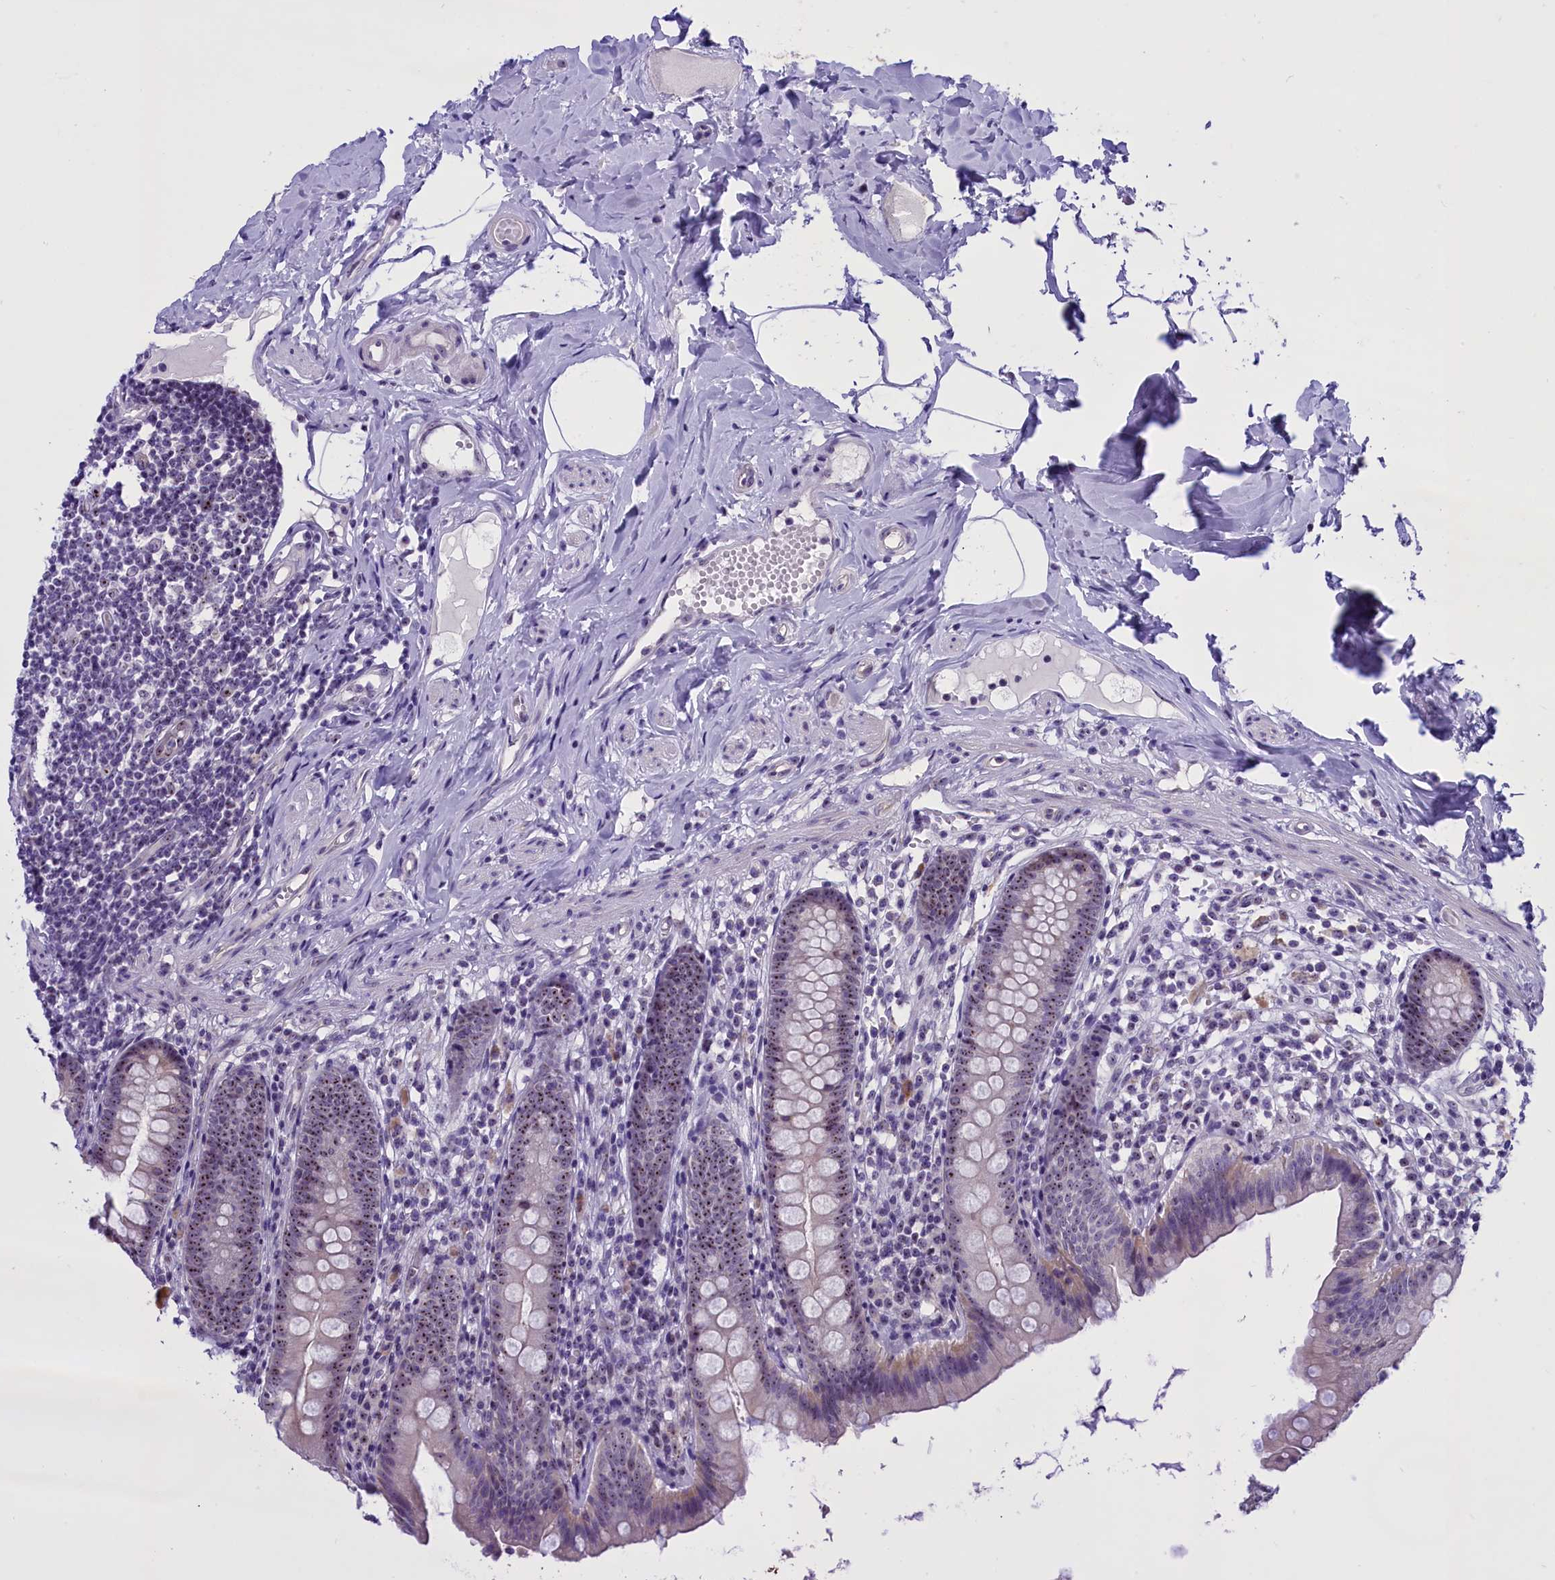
{"staining": {"intensity": "moderate", "quantity": "25%-75%", "location": "nuclear"}, "tissue": "appendix", "cell_type": "Glandular cells", "image_type": "normal", "snomed": [{"axis": "morphology", "description": "Normal tissue, NOS"}, {"axis": "topography", "description": "Appendix"}], "caption": "A brown stain highlights moderate nuclear positivity of a protein in glandular cells of benign human appendix.", "gene": "TBL3", "patient": {"sex": "male", "age": 52}}